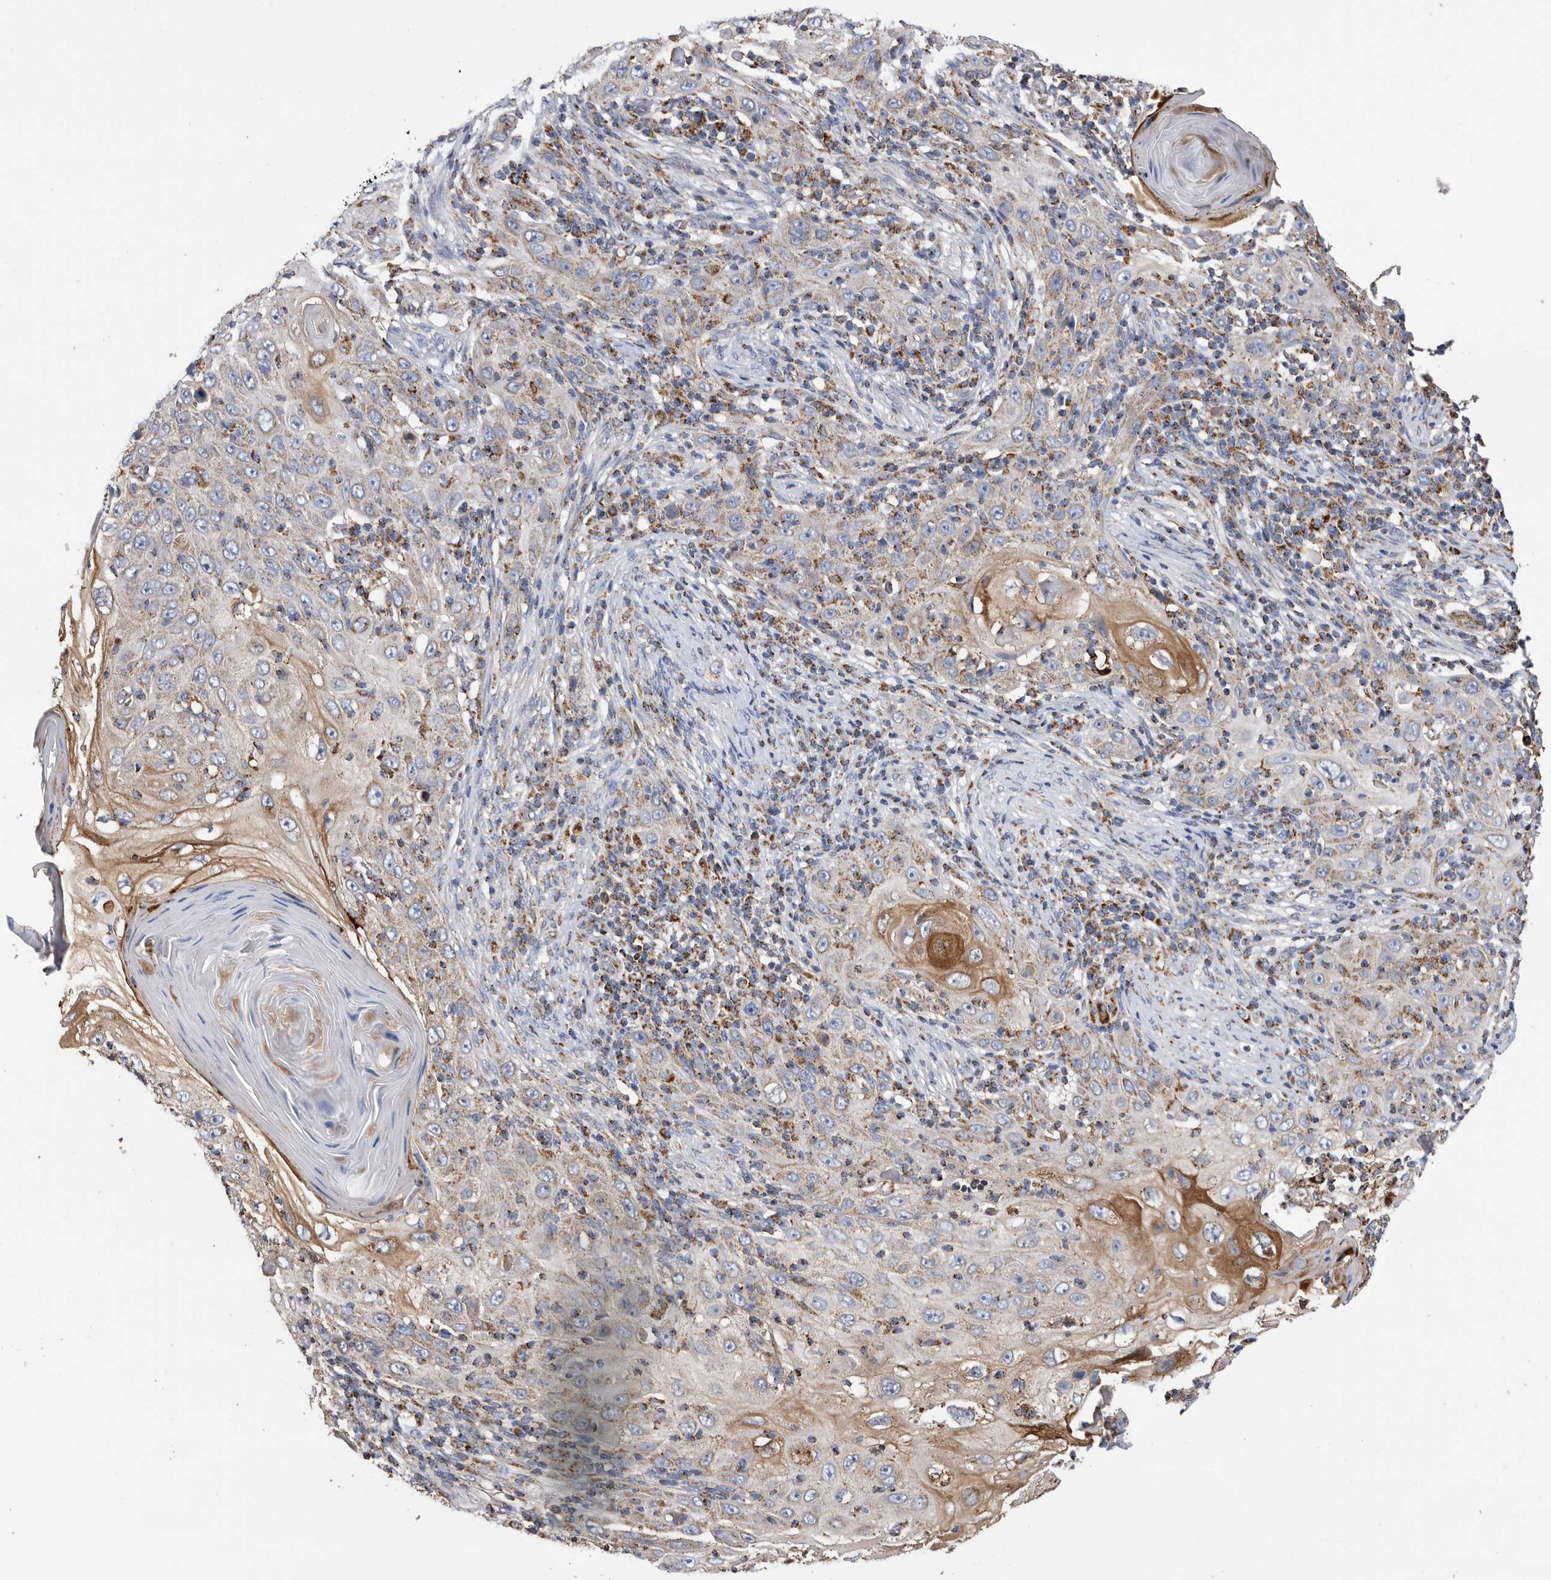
{"staining": {"intensity": "moderate", "quantity": "25%-75%", "location": "cytoplasmic/membranous"}, "tissue": "skin cancer", "cell_type": "Tumor cells", "image_type": "cancer", "snomed": [{"axis": "morphology", "description": "Squamous cell carcinoma, NOS"}, {"axis": "topography", "description": "Skin"}], "caption": "Protein expression analysis of human skin cancer (squamous cell carcinoma) reveals moderate cytoplasmic/membranous positivity in about 25%-75% of tumor cells.", "gene": "WFDC1", "patient": {"sex": "female", "age": 88}}